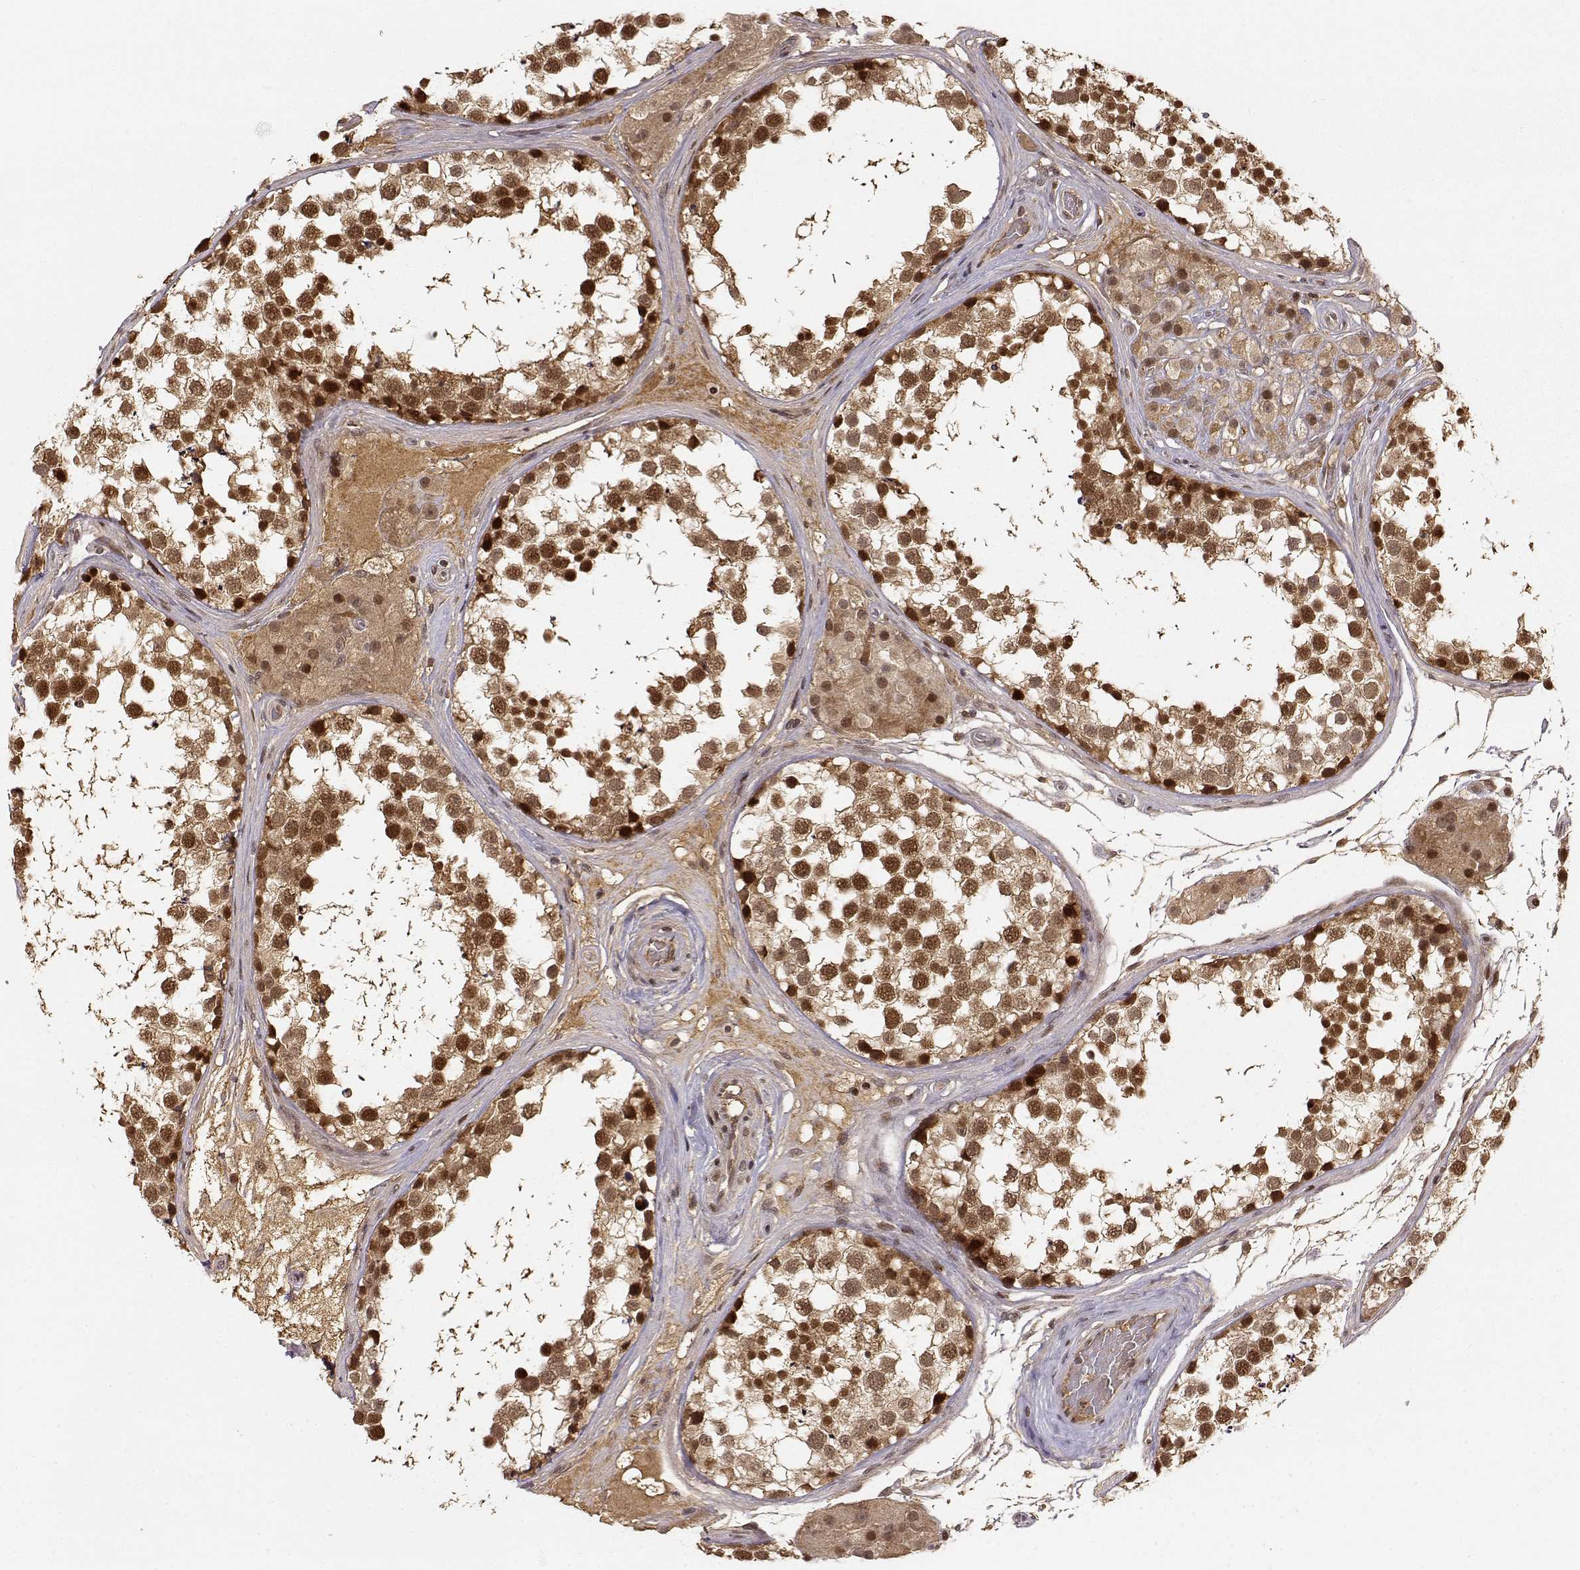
{"staining": {"intensity": "strong", "quantity": ">75%", "location": "cytoplasmic/membranous,nuclear"}, "tissue": "testis", "cell_type": "Cells in seminiferous ducts", "image_type": "normal", "snomed": [{"axis": "morphology", "description": "Normal tissue, NOS"}, {"axis": "morphology", "description": "Seminoma, NOS"}, {"axis": "topography", "description": "Testis"}], "caption": "A high-resolution image shows immunohistochemistry staining of benign testis, which reveals strong cytoplasmic/membranous,nuclear staining in approximately >75% of cells in seminiferous ducts.", "gene": "MAEA", "patient": {"sex": "male", "age": 65}}